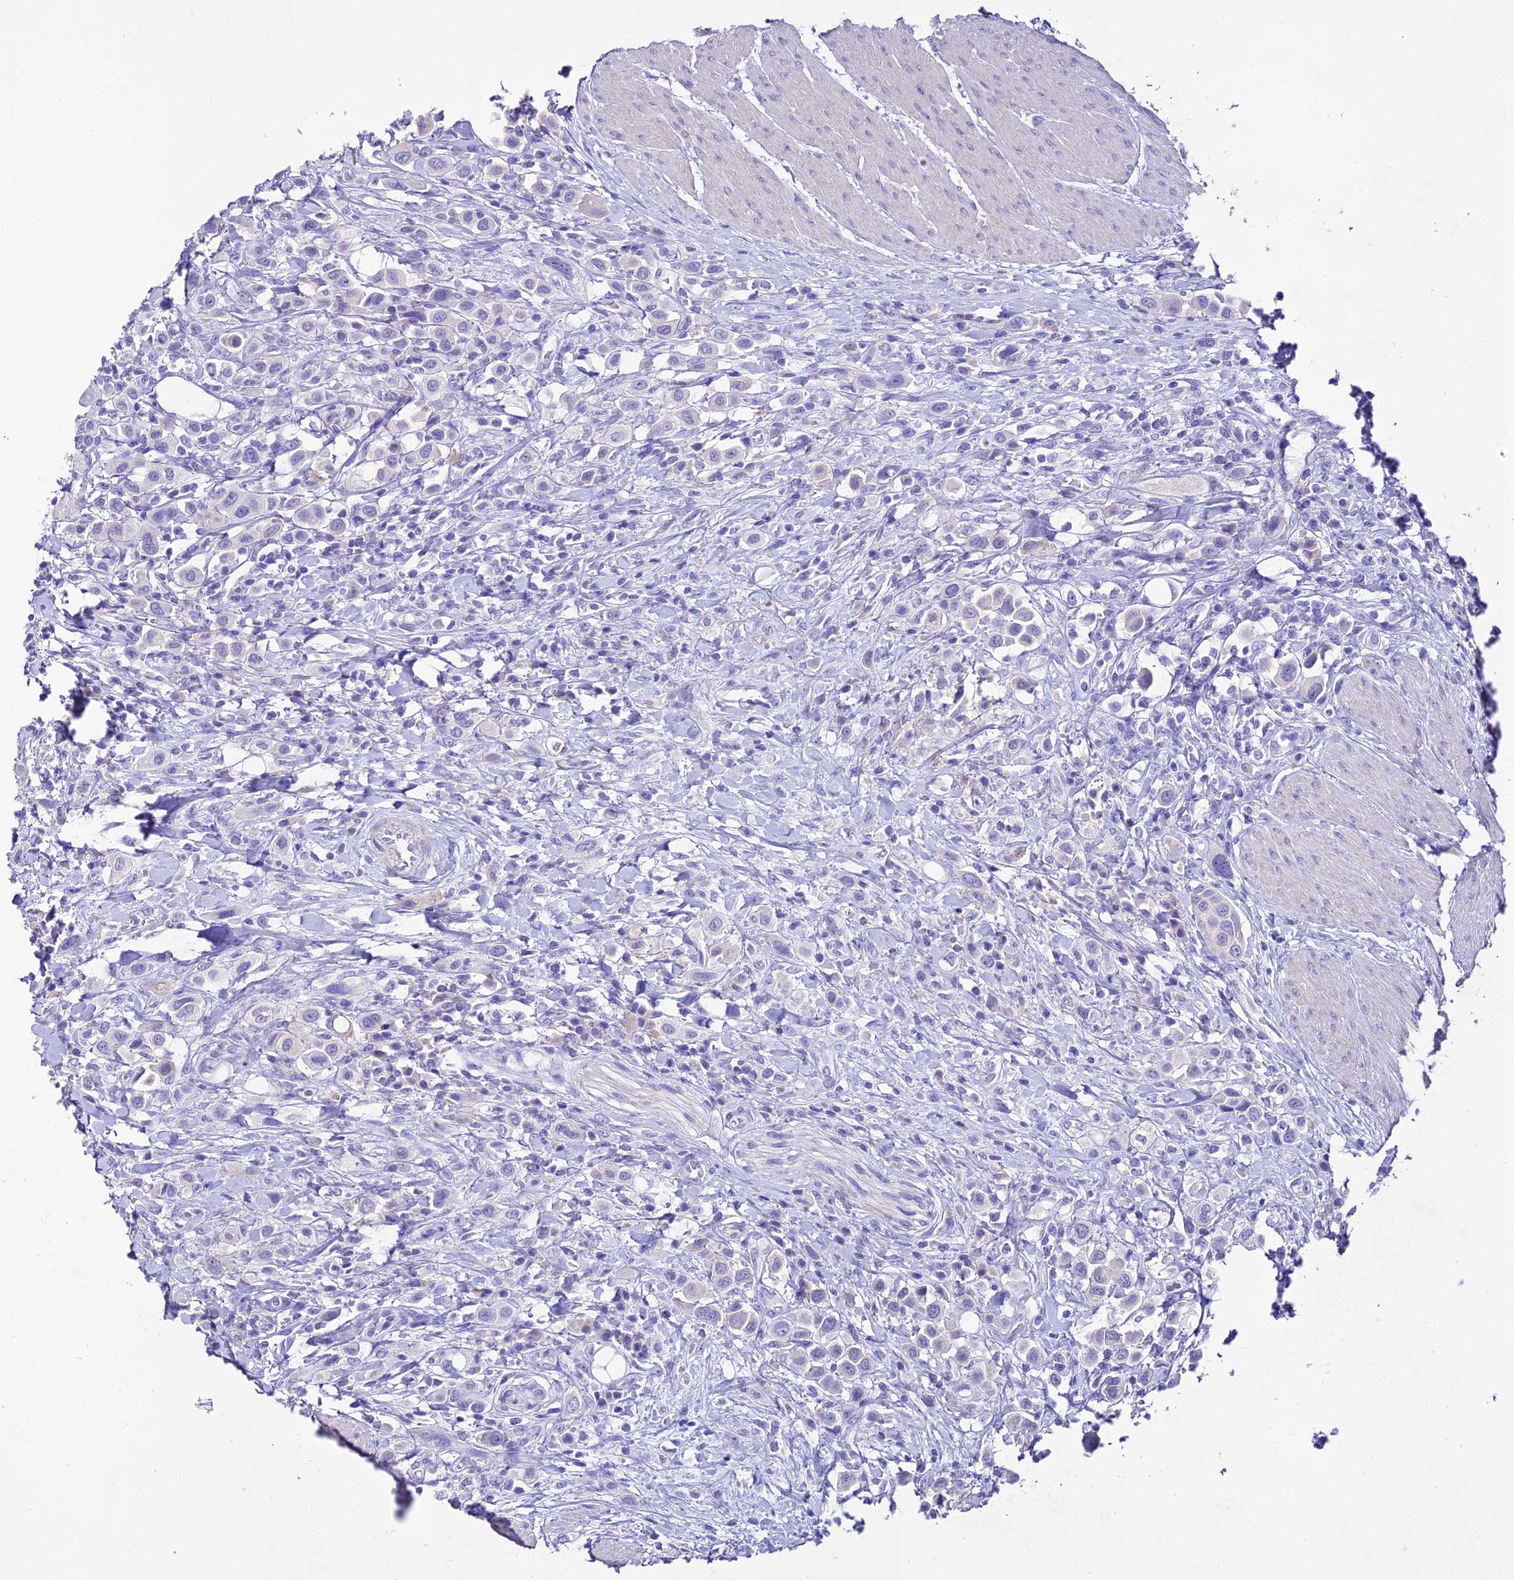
{"staining": {"intensity": "negative", "quantity": "none", "location": "none"}, "tissue": "urothelial cancer", "cell_type": "Tumor cells", "image_type": "cancer", "snomed": [{"axis": "morphology", "description": "Urothelial carcinoma, High grade"}, {"axis": "topography", "description": "Urinary bladder"}], "caption": "There is no significant staining in tumor cells of high-grade urothelial carcinoma. Brightfield microscopy of immunohistochemistry stained with DAB (3,3'-diaminobenzidine) (brown) and hematoxylin (blue), captured at high magnification.", "gene": "NLRP6", "patient": {"sex": "male", "age": 50}}